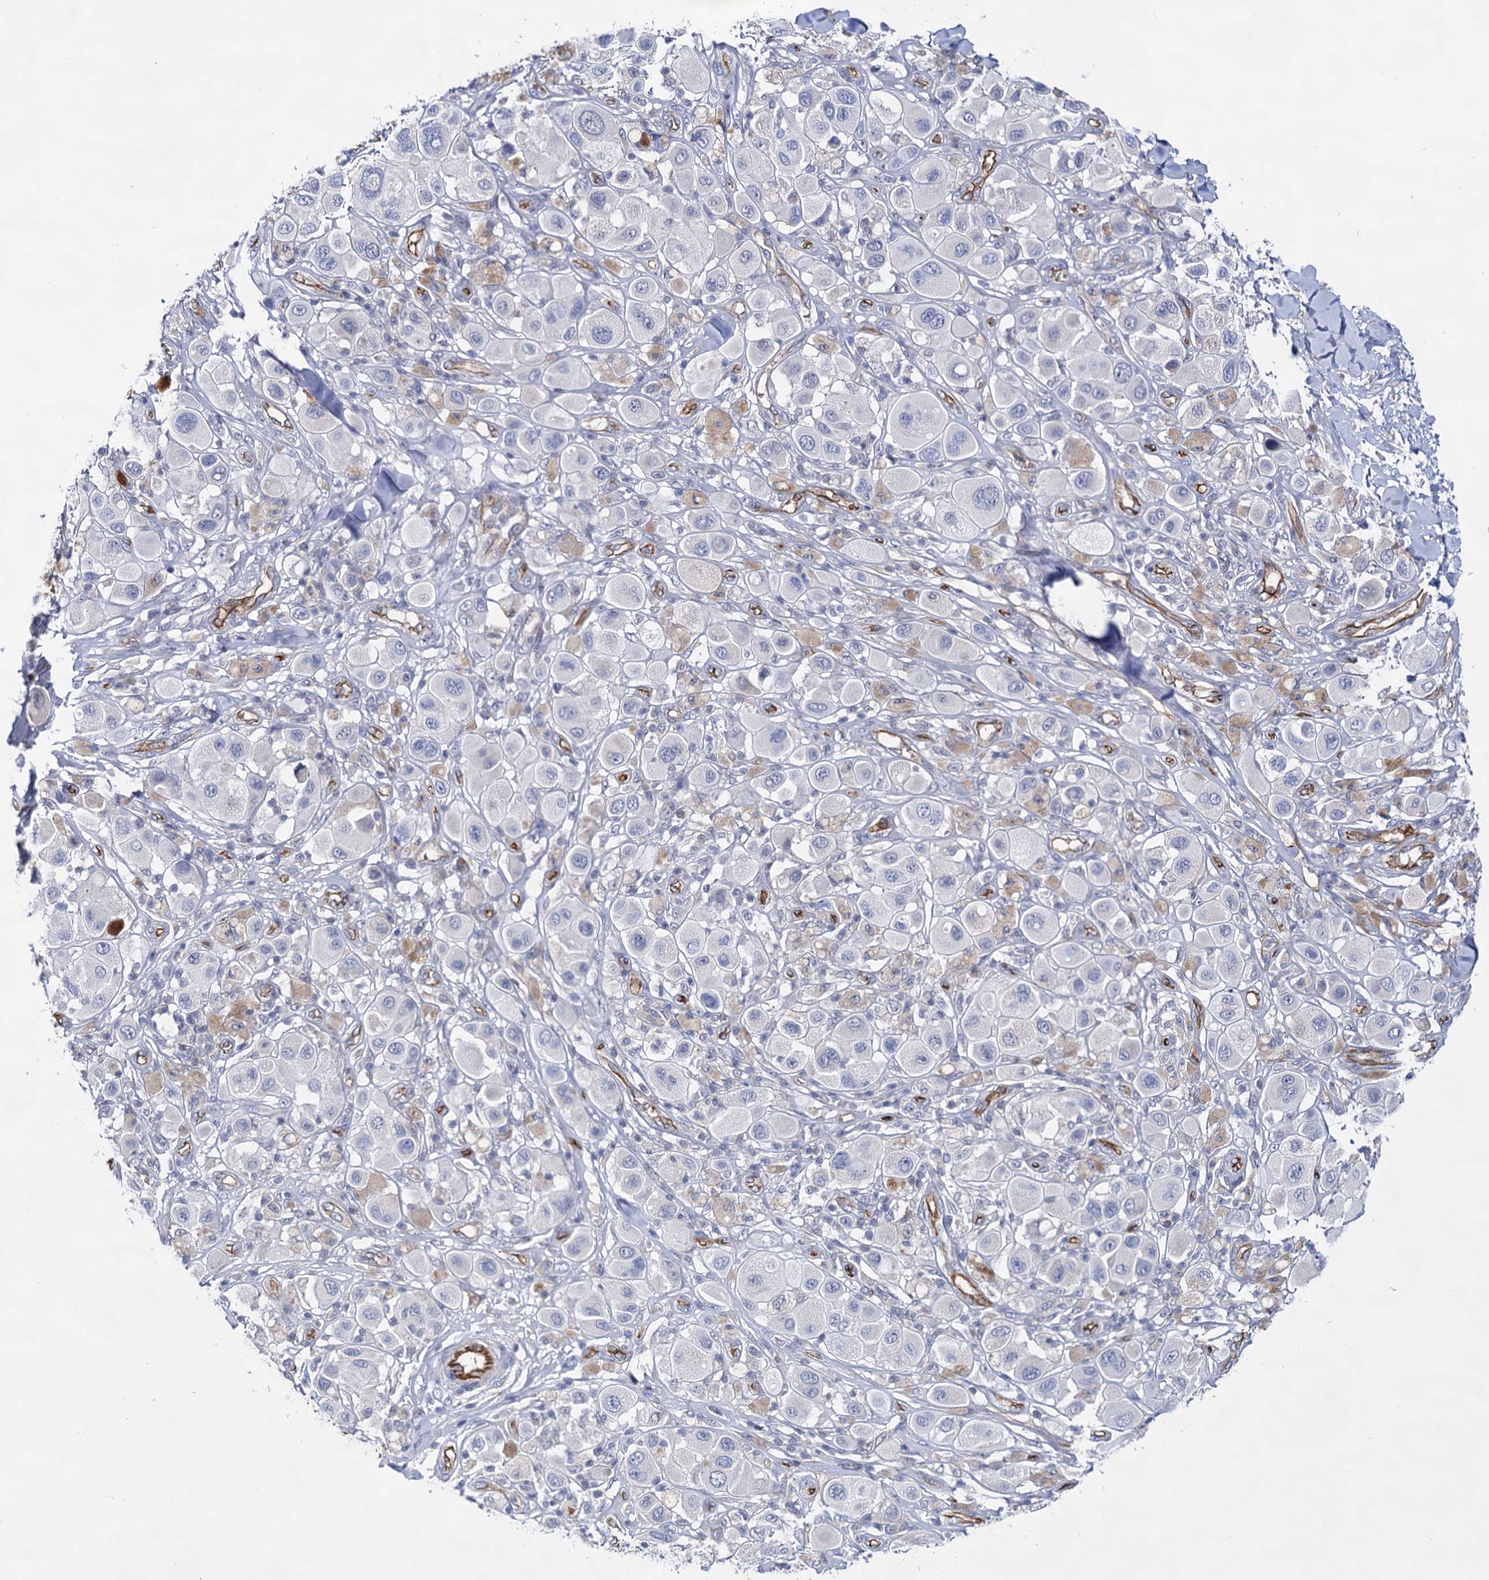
{"staining": {"intensity": "negative", "quantity": "none", "location": "none"}, "tissue": "melanoma", "cell_type": "Tumor cells", "image_type": "cancer", "snomed": [{"axis": "morphology", "description": "Malignant melanoma, Metastatic site"}, {"axis": "topography", "description": "Skin"}], "caption": "Photomicrograph shows no significant protein expression in tumor cells of melanoma. (DAB immunohistochemistry, high magnification).", "gene": "ABLIM1", "patient": {"sex": "male", "age": 41}}